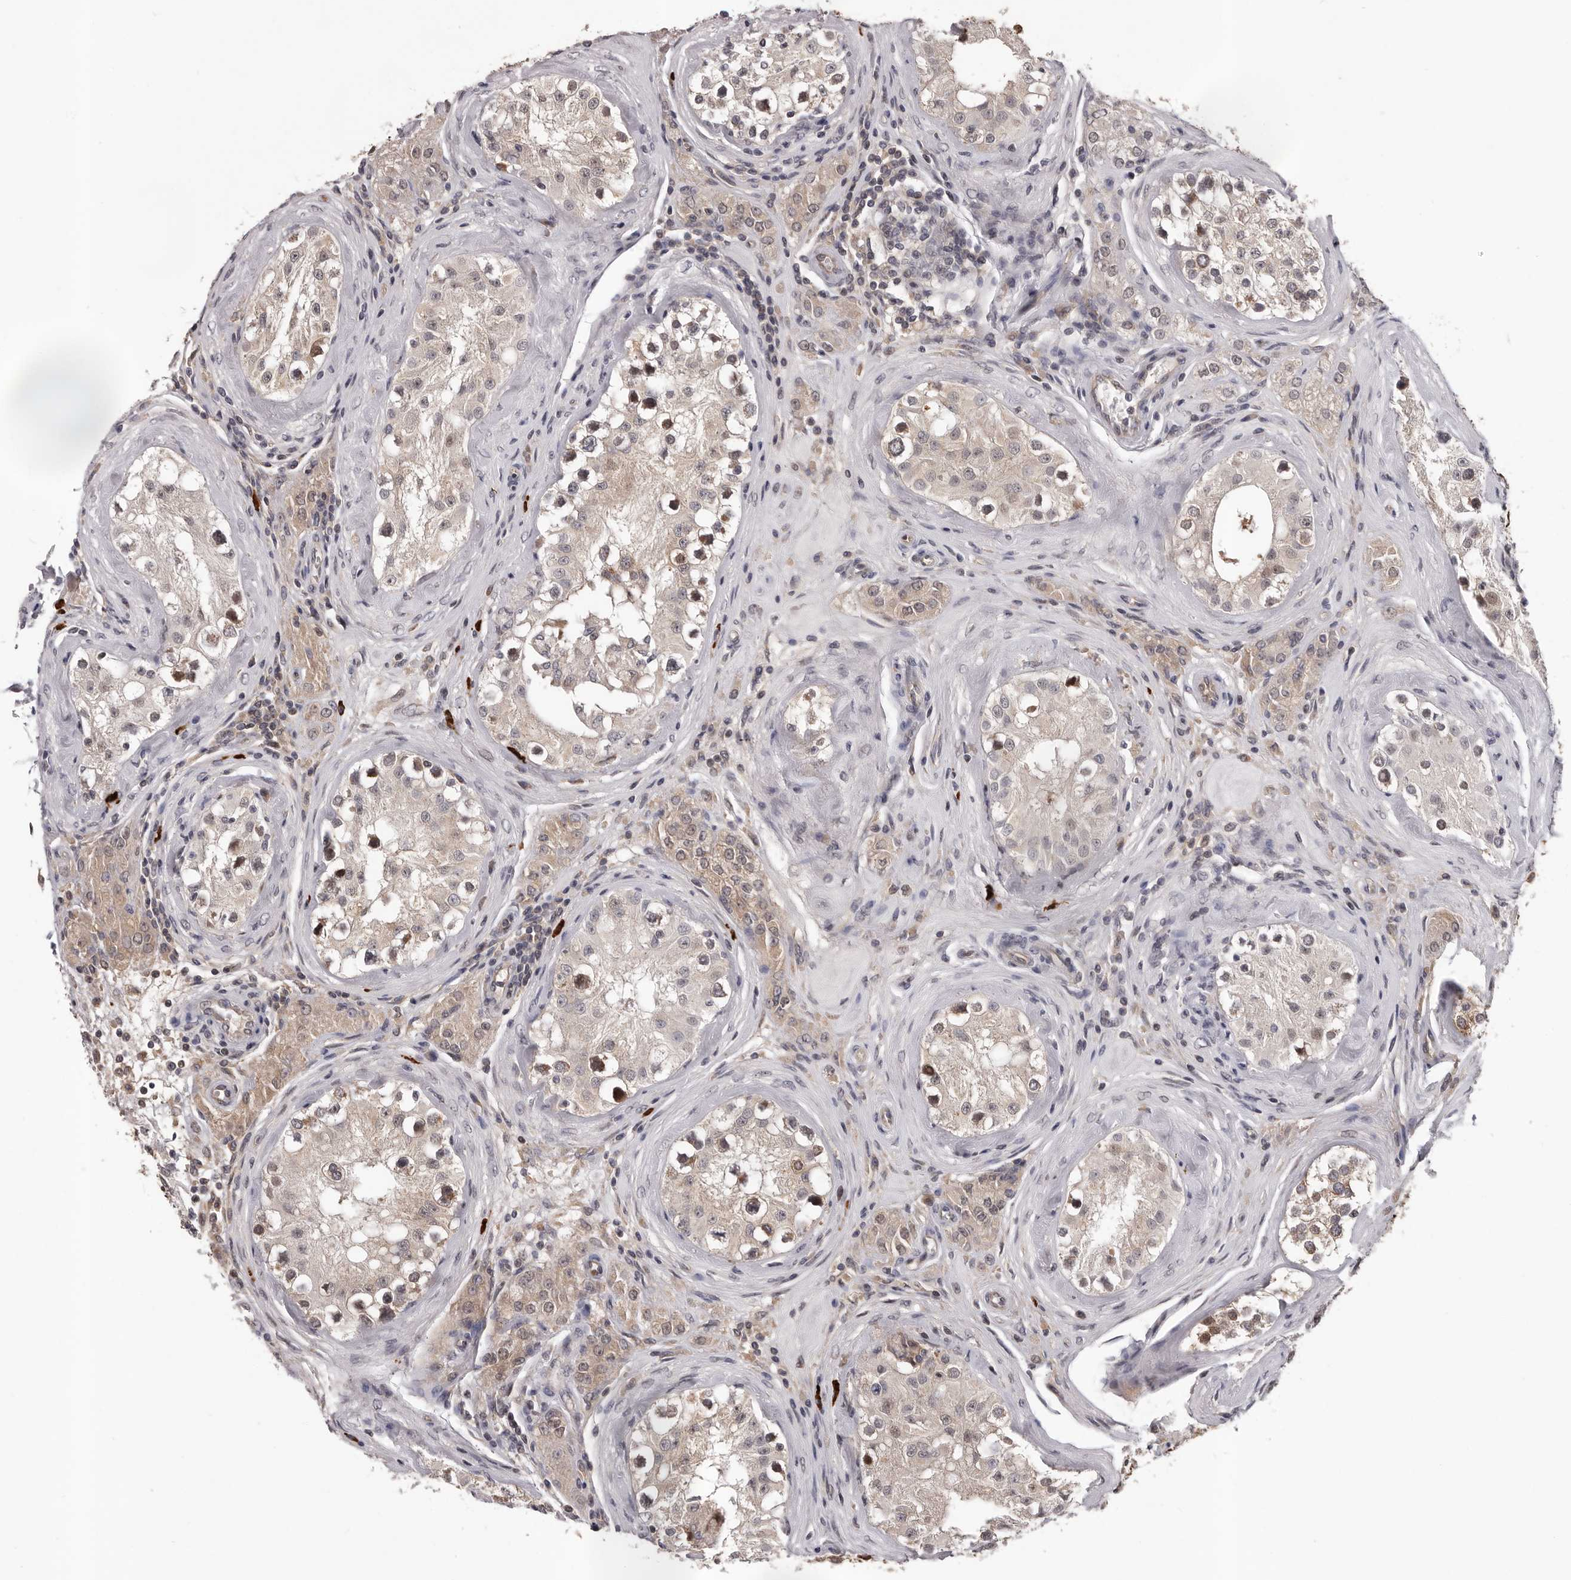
{"staining": {"intensity": "strong", "quantity": "25%-75%", "location": "cytoplasmic/membranous,nuclear"}, "tissue": "testis", "cell_type": "Cells in seminiferous ducts", "image_type": "normal", "snomed": [{"axis": "morphology", "description": "Normal tissue, NOS"}, {"axis": "topography", "description": "Testis"}], "caption": "Immunohistochemical staining of benign human testis shows strong cytoplasmic/membranous,nuclear protein positivity in approximately 25%-75% of cells in seminiferous ducts.", "gene": "MED8", "patient": {"sex": "male", "age": 46}}